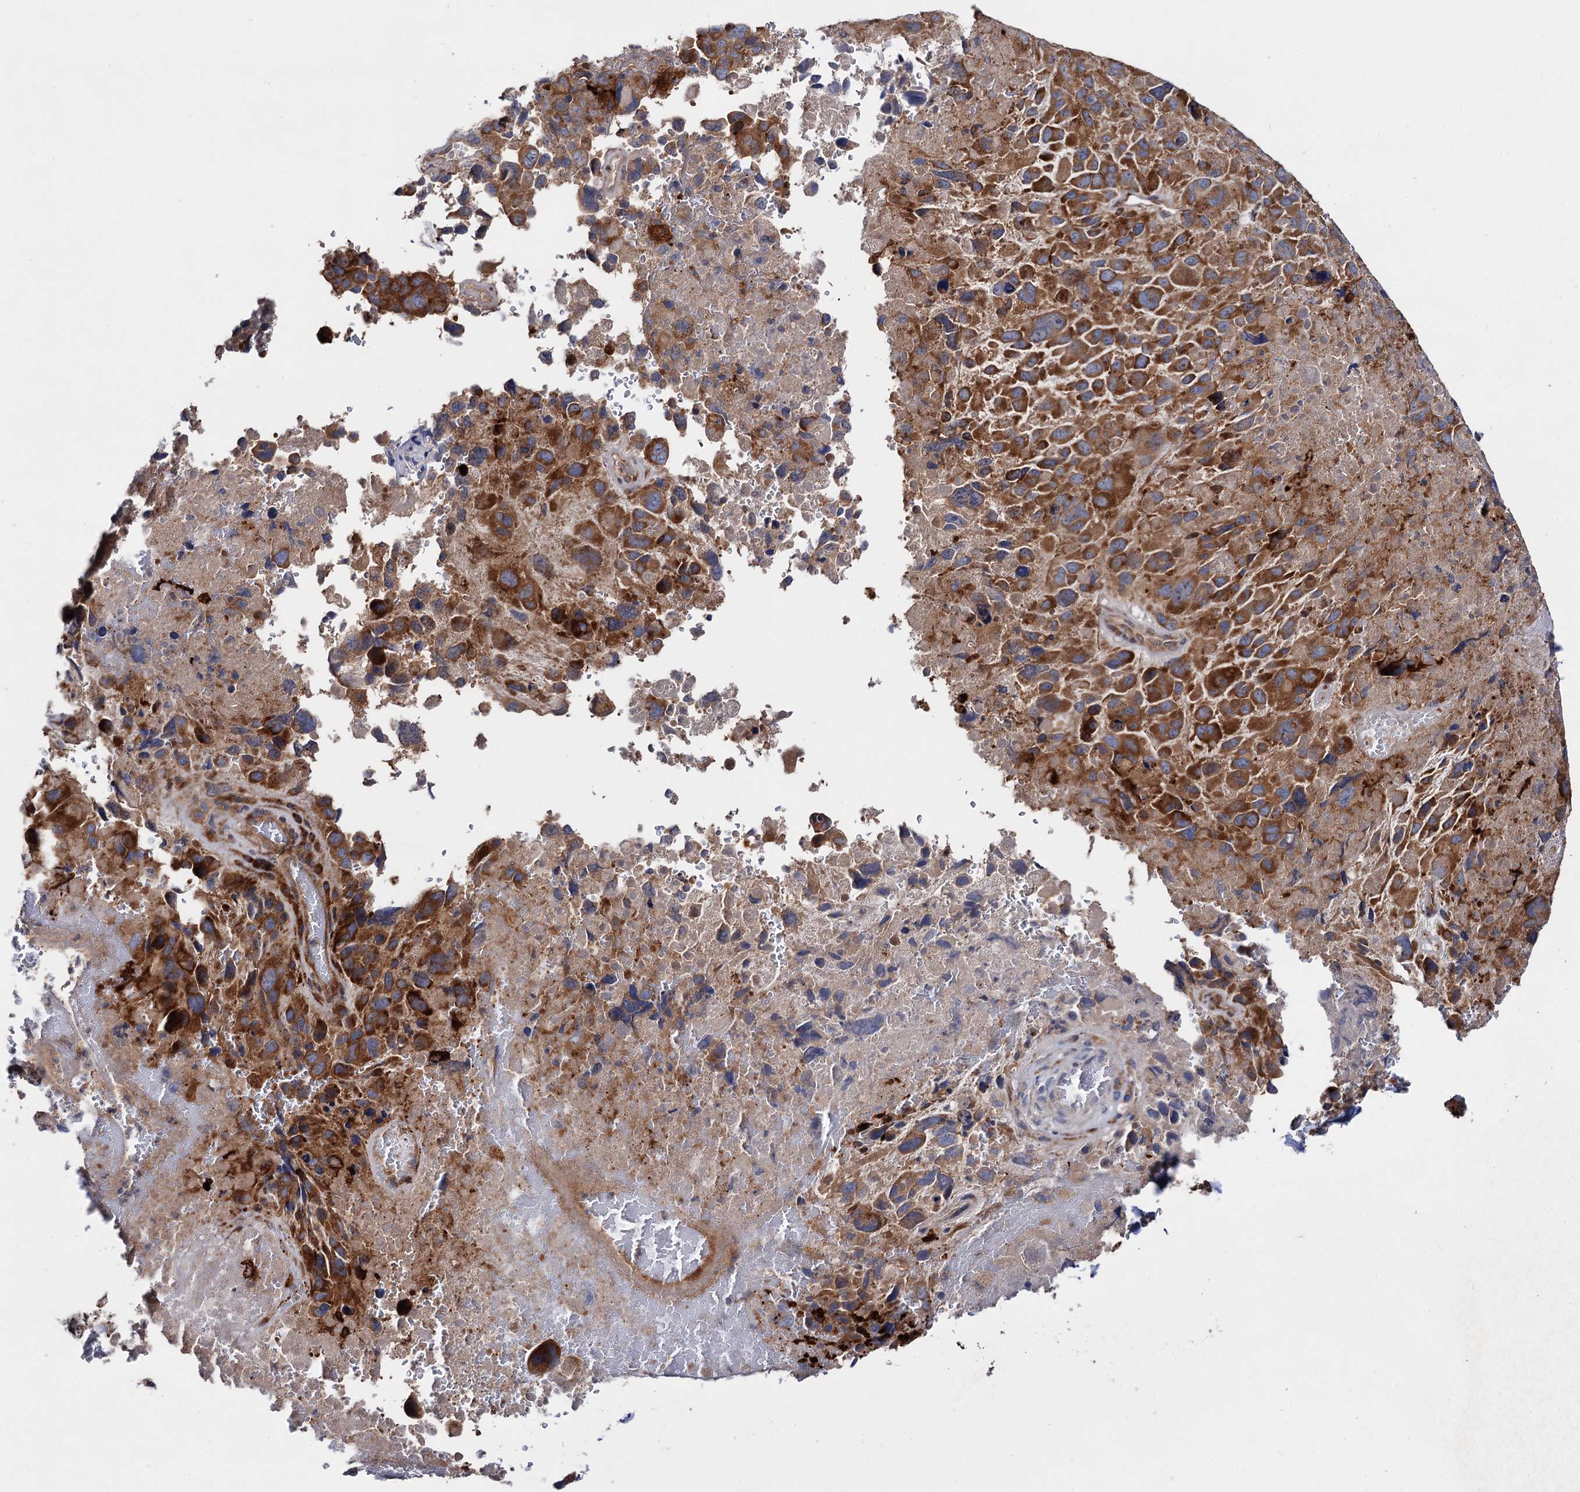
{"staining": {"intensity": "strong", "quantity": ">75%", "location": "cytoplasmic/membranous"}, "tissue": "lung cancer", "cell_type": "Tumor cells", "image_type": "cancer", "snomed": [{"axis": "morphology", "description": "Adenocarcinoma, NOS"}, {"axis": "topography", "description": "Lung"}], "caption": "Strong cytoplasmic/membranous expression for a protein is appreciated in about >75% of tumor cells of adenocarcinoma (lung) using IHC.", "gene": "NAA25", "patient": {"sex": "male", "age": 67}}